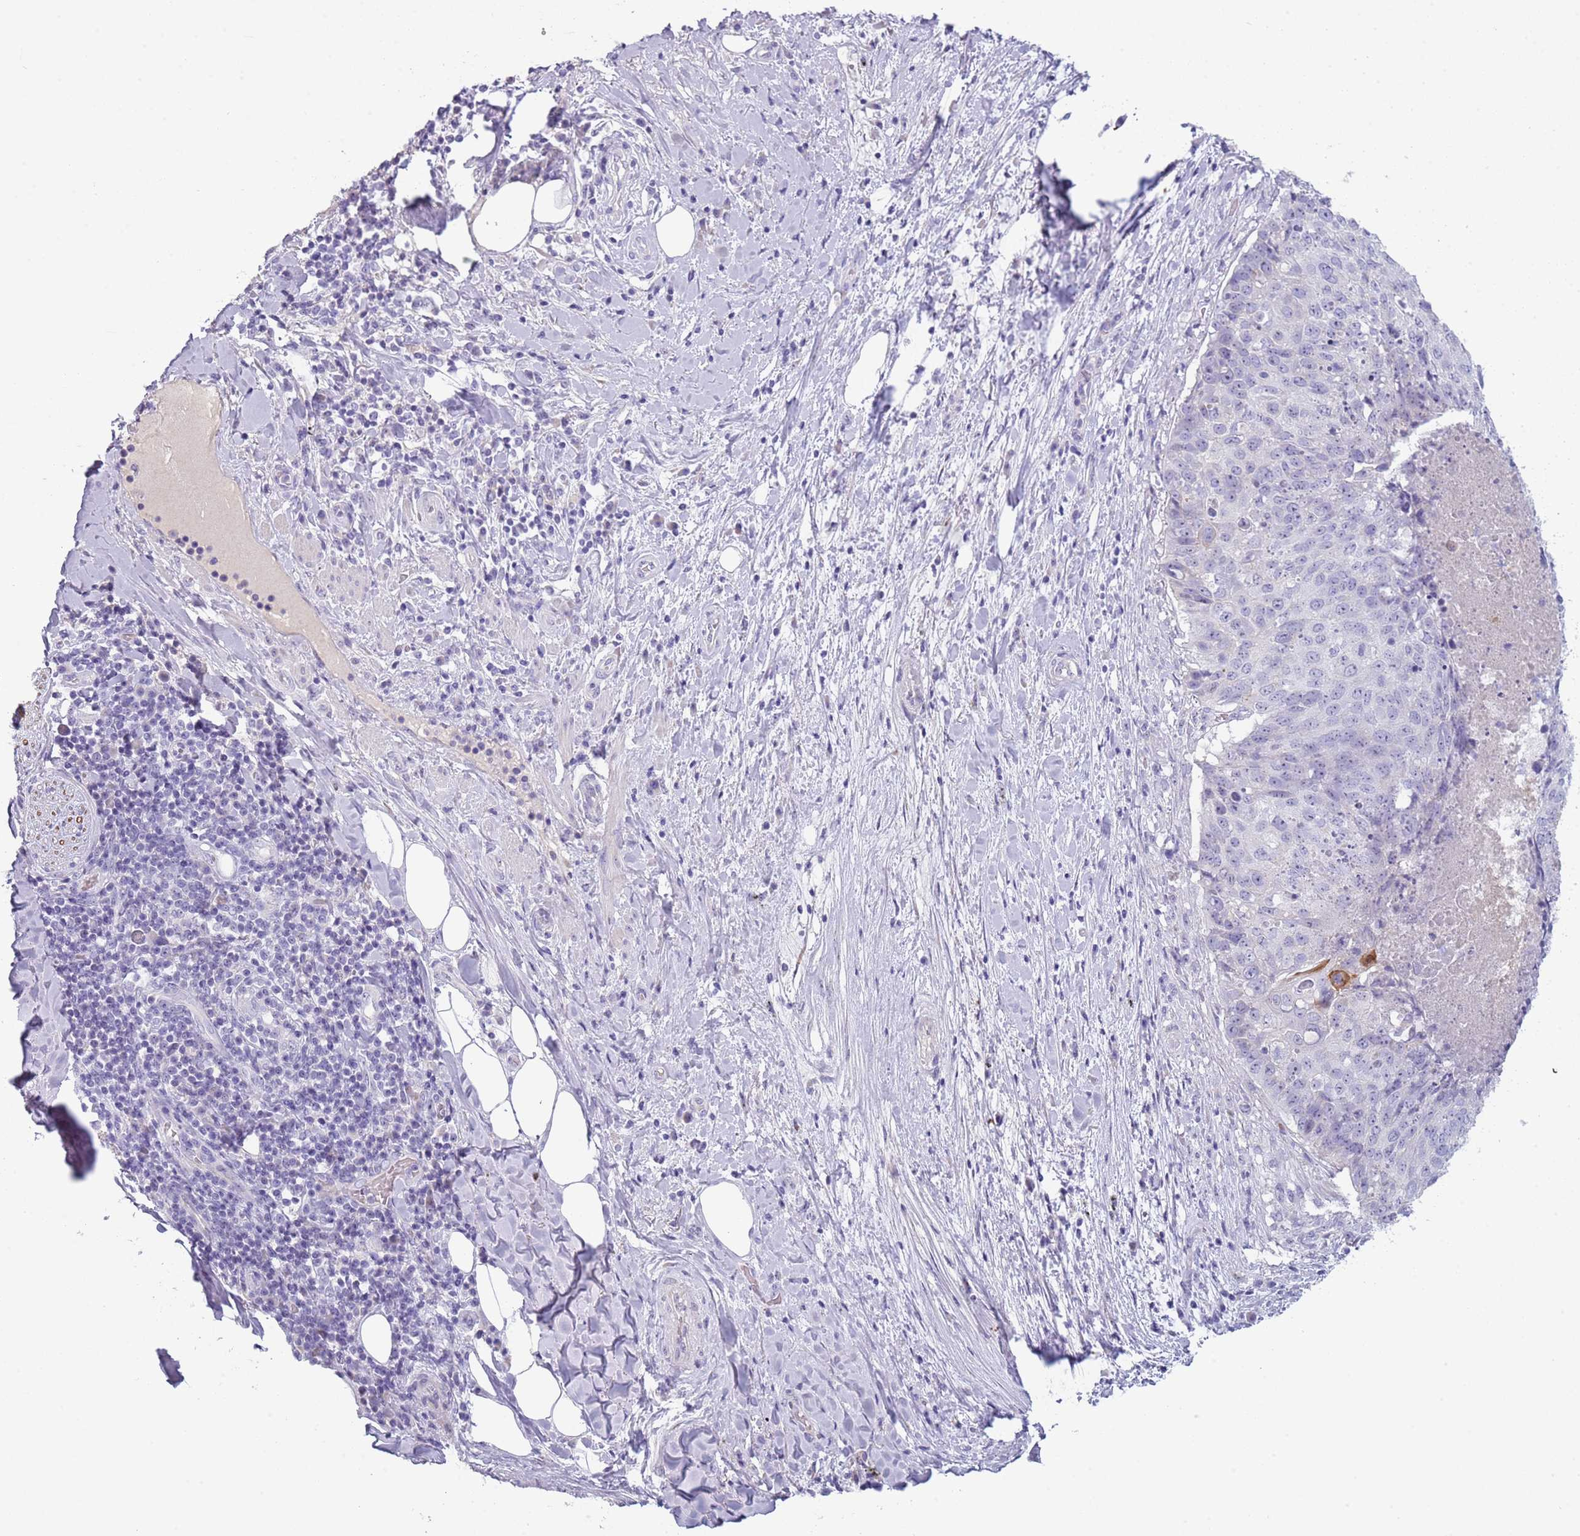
{"staining": {"intensity": "negative", "quantity": "none", "location": "none"}, "tissue": "adipose tissue", "cell_type": "Adipocytes", "image_type": "normal", "snomed": [{"axis": "morphology", "description": "Normal tissue, NOS"}, {"axis": "morphology", "description": "Squamous cell carcinoma, NOS"}, {"axis": "topography", "description": "Bronchus"}, {"axis": "topography", "description": "Lung"}], "caption": "DAB immunohistochemical staining of benign adipose tissue reveals no significant expression in adipocytes.", "gene": "NBPF4", "patient": {"sex": "male", "age": 64}}